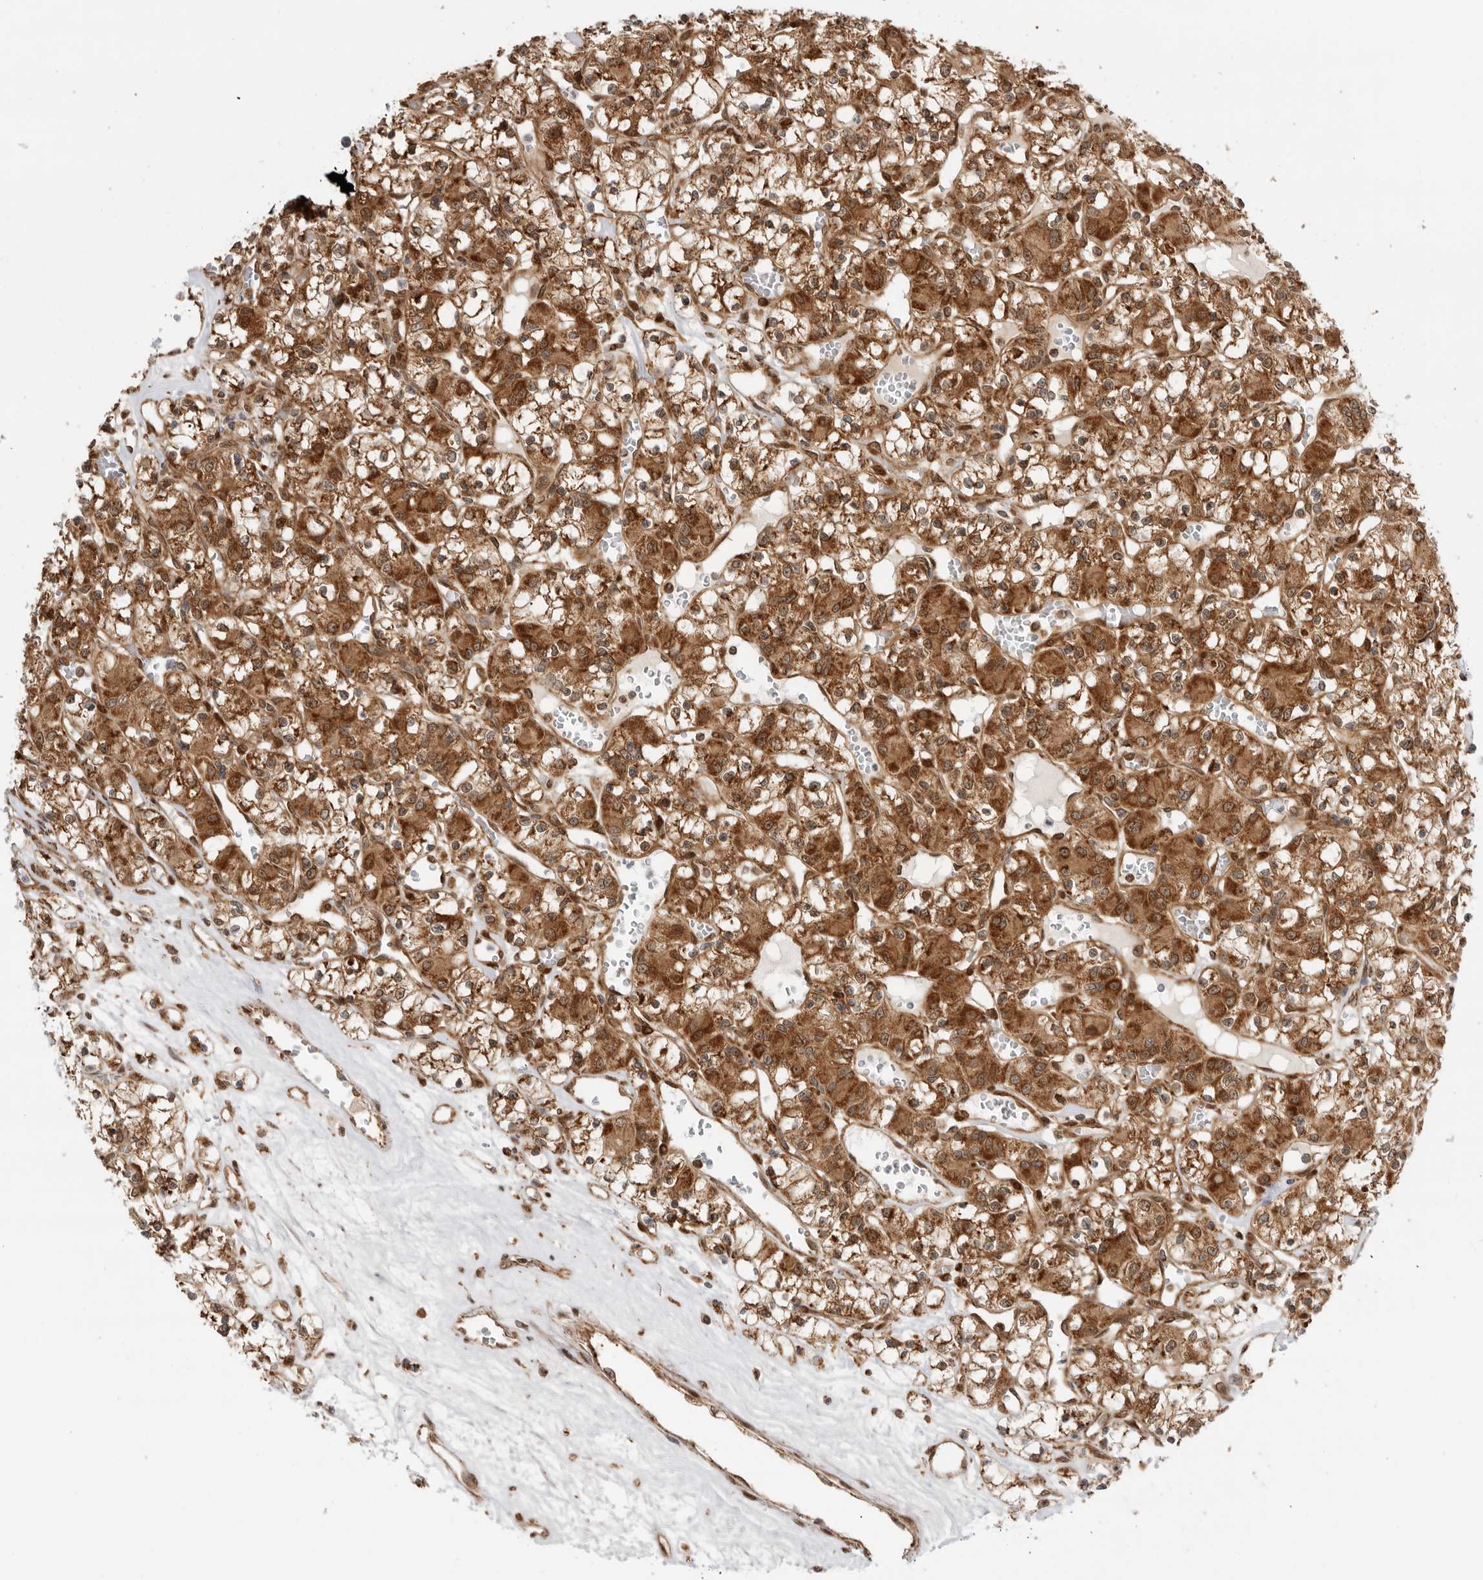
{"staining": {"intensity": "strong", "quantity": ">75%", "location": "cytoplasmic/membranous,nuclear"}, "tissue": "renal cancer", "cell_type": "Tumor cells", "image_type": "cancer", "snomed": [{"axis": "morphology", "description": "Adenocarcinoma, NOS"}, {"axis": "topography", "description": "Kidney"}], "caption": "High-magnification brightfield microscopy of renal adenocarcinoma stained with DAB (brown) and counterstained with hematoxylin (blue). tumor cells exhibit strong cytoplasmic/membranous and nuclear staining is present in about>75% of cells.", "gene": "DCAF8", "patient": {"sex": "female", "age": 59}}